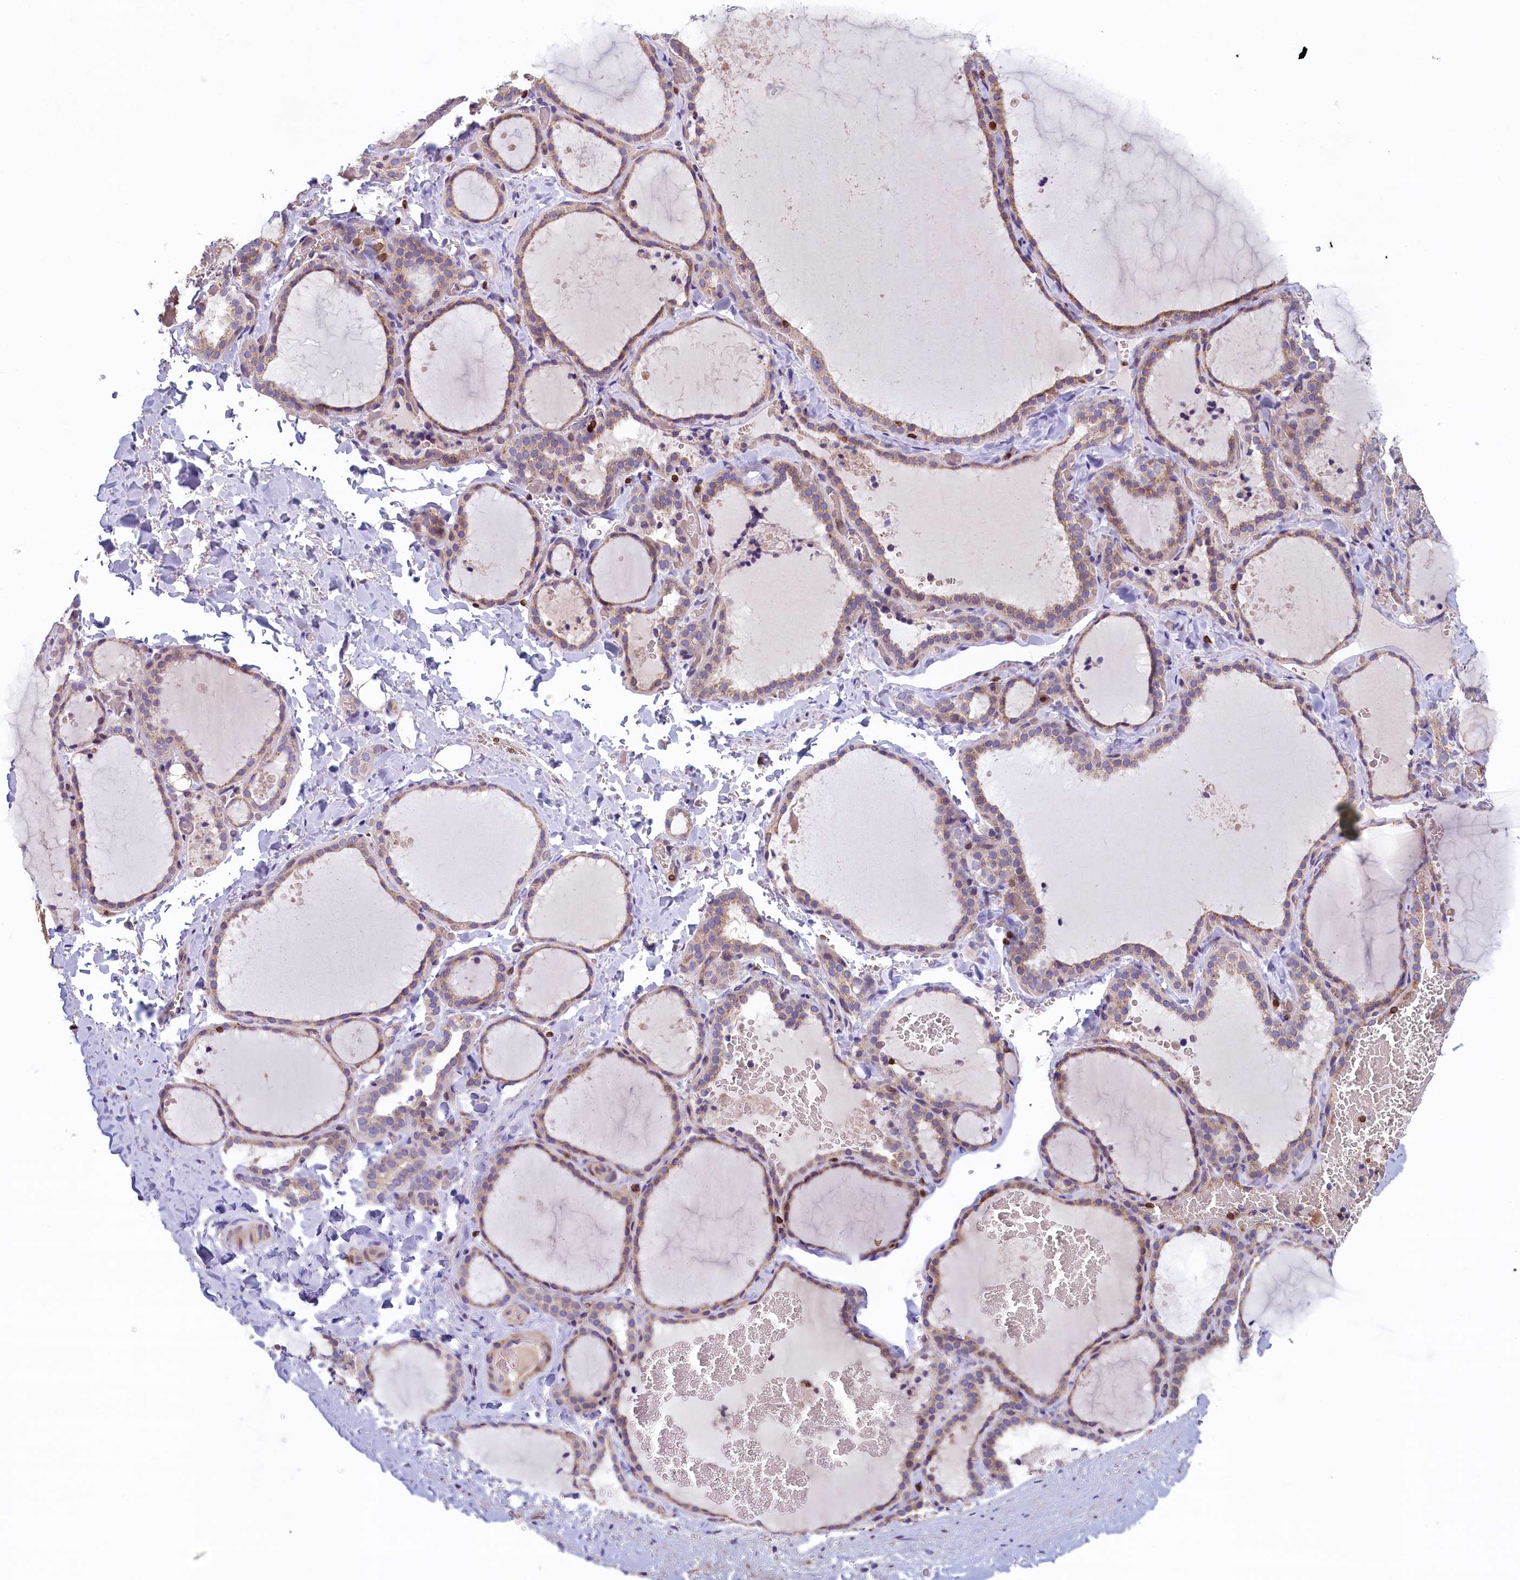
{"staining": {"intensity": "weak", "quantity": ">75%", "location": "cytoplasmic/membranous"}, "tissue": "thyroid gland", "cell_type": "Glandular cells", "image_type": "normal", "snomed": [{"axis": "morphology", "description": "Normal tissue, NOS"}, {"axis": "topography", "description": "Thyroid gland"}], "caption": "The histopathology image demonstrates immunohistochemical staining of normal thyroid gland. There is weak cytoplasmic/membranous staining is seen in approximately >75% of glandular cells. The staining was performed using DAB (3,3'-diaminobenzidine), with brown indicating positive protein expression. Nuclei are stained blue with hematoxylin.", "gene": "TRAF3IP3", "patient": {"sex": "female", "age": 22}}